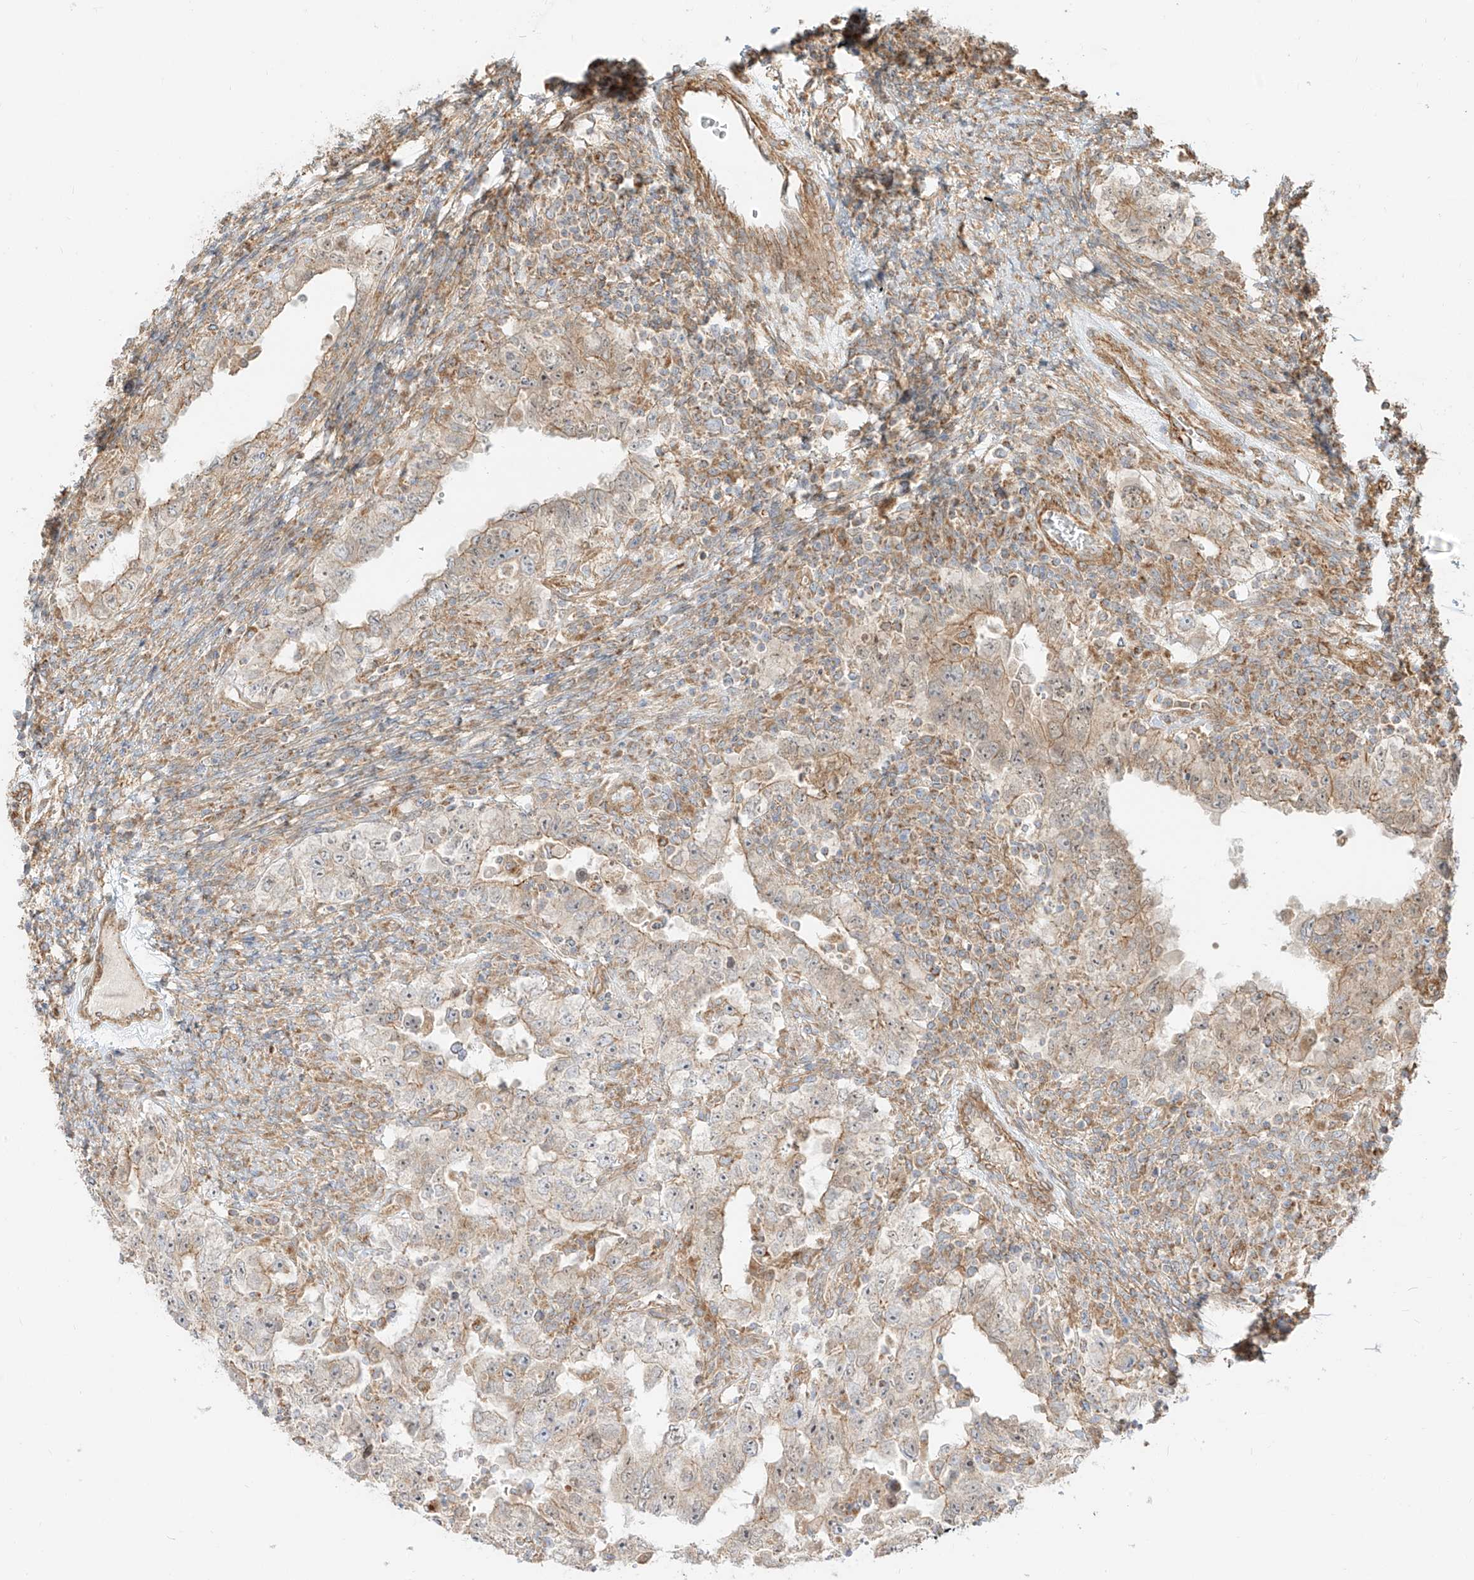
{"staining": {"intensity": "weak", "quantity": "25%-75%", "location": "cytoplasmic/membranous"}, "tissue": "testis cancer", "cell_type": "Tumor cells", "image_type": "cancer", "snomed": [{"axis": "morphology", "description": "Carcinoma, Embryonal, NOS"}, {"axis": "topography", "description": "Testis"}], "caption": "A micrograph of embryonal carcinoma (testis) stained for a protein demonstrates weak cytoplasmic/membranous brown staining in tumor cells.", "gene": "PLCL1", "patient": {"sex": "male", "age": 26}}